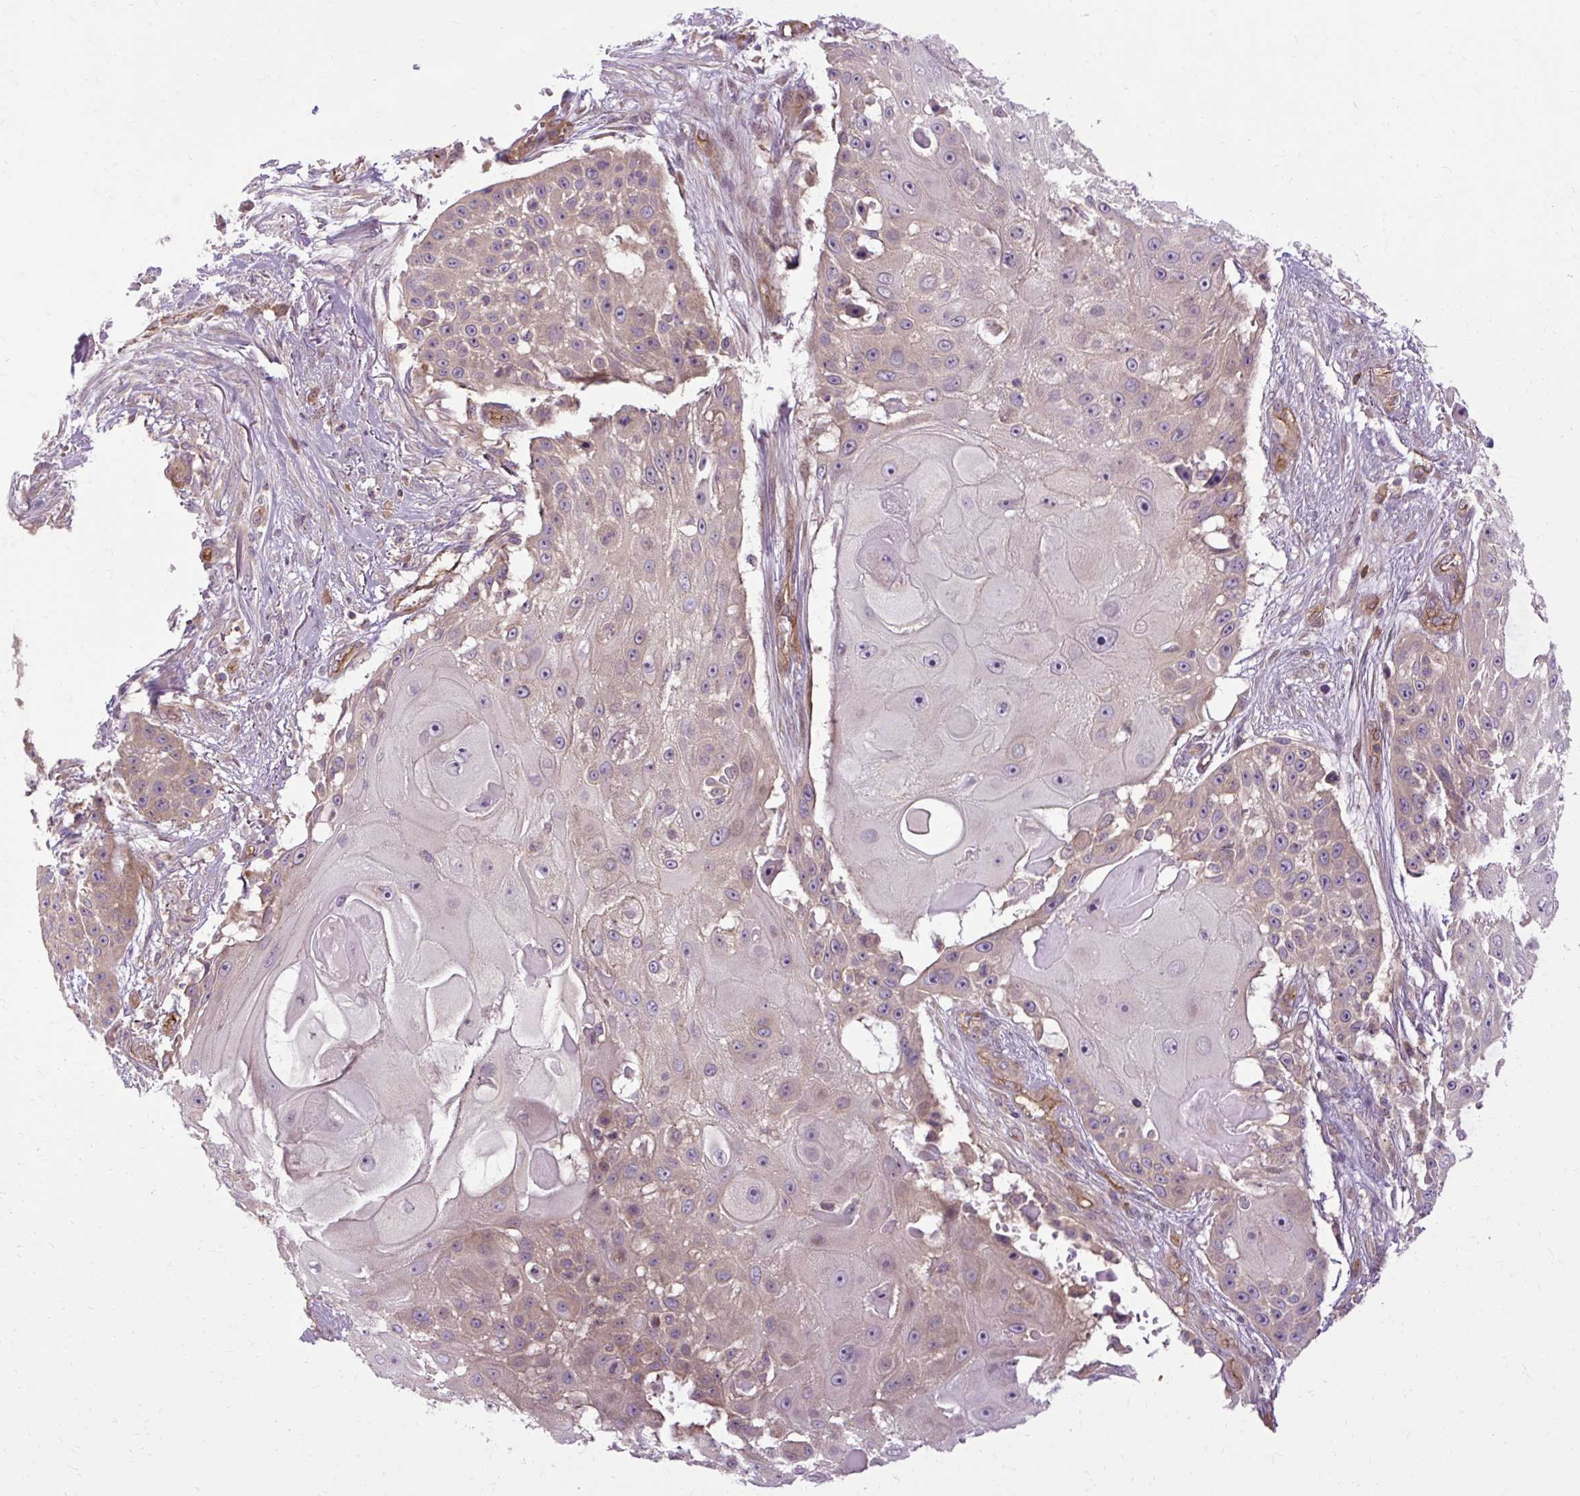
{"staining": {"intensity": "weak", "quantity": "<25%", "location": "cytoplasmic/membranous"}, "tissue": "skin cancer", "cell_type": "Tumor cells", "image_type": "cancer", "snomed": [{"axis": "morphology", "description": "Squamous cell carcinoma, NOS"}, {"axis": "topography", "description": "Skin"}], "caption": "This is a micrograph of immunohistochemistry staining of skin squamous cell carcinoma, which shows no expression in tumor cells. (DAB (3,3'-diaminobenzidine) immunohistochemistry with hematoxylin counter stain).", "gene": "CCDC93", "patient": {"sex": "female", "age": 86}}